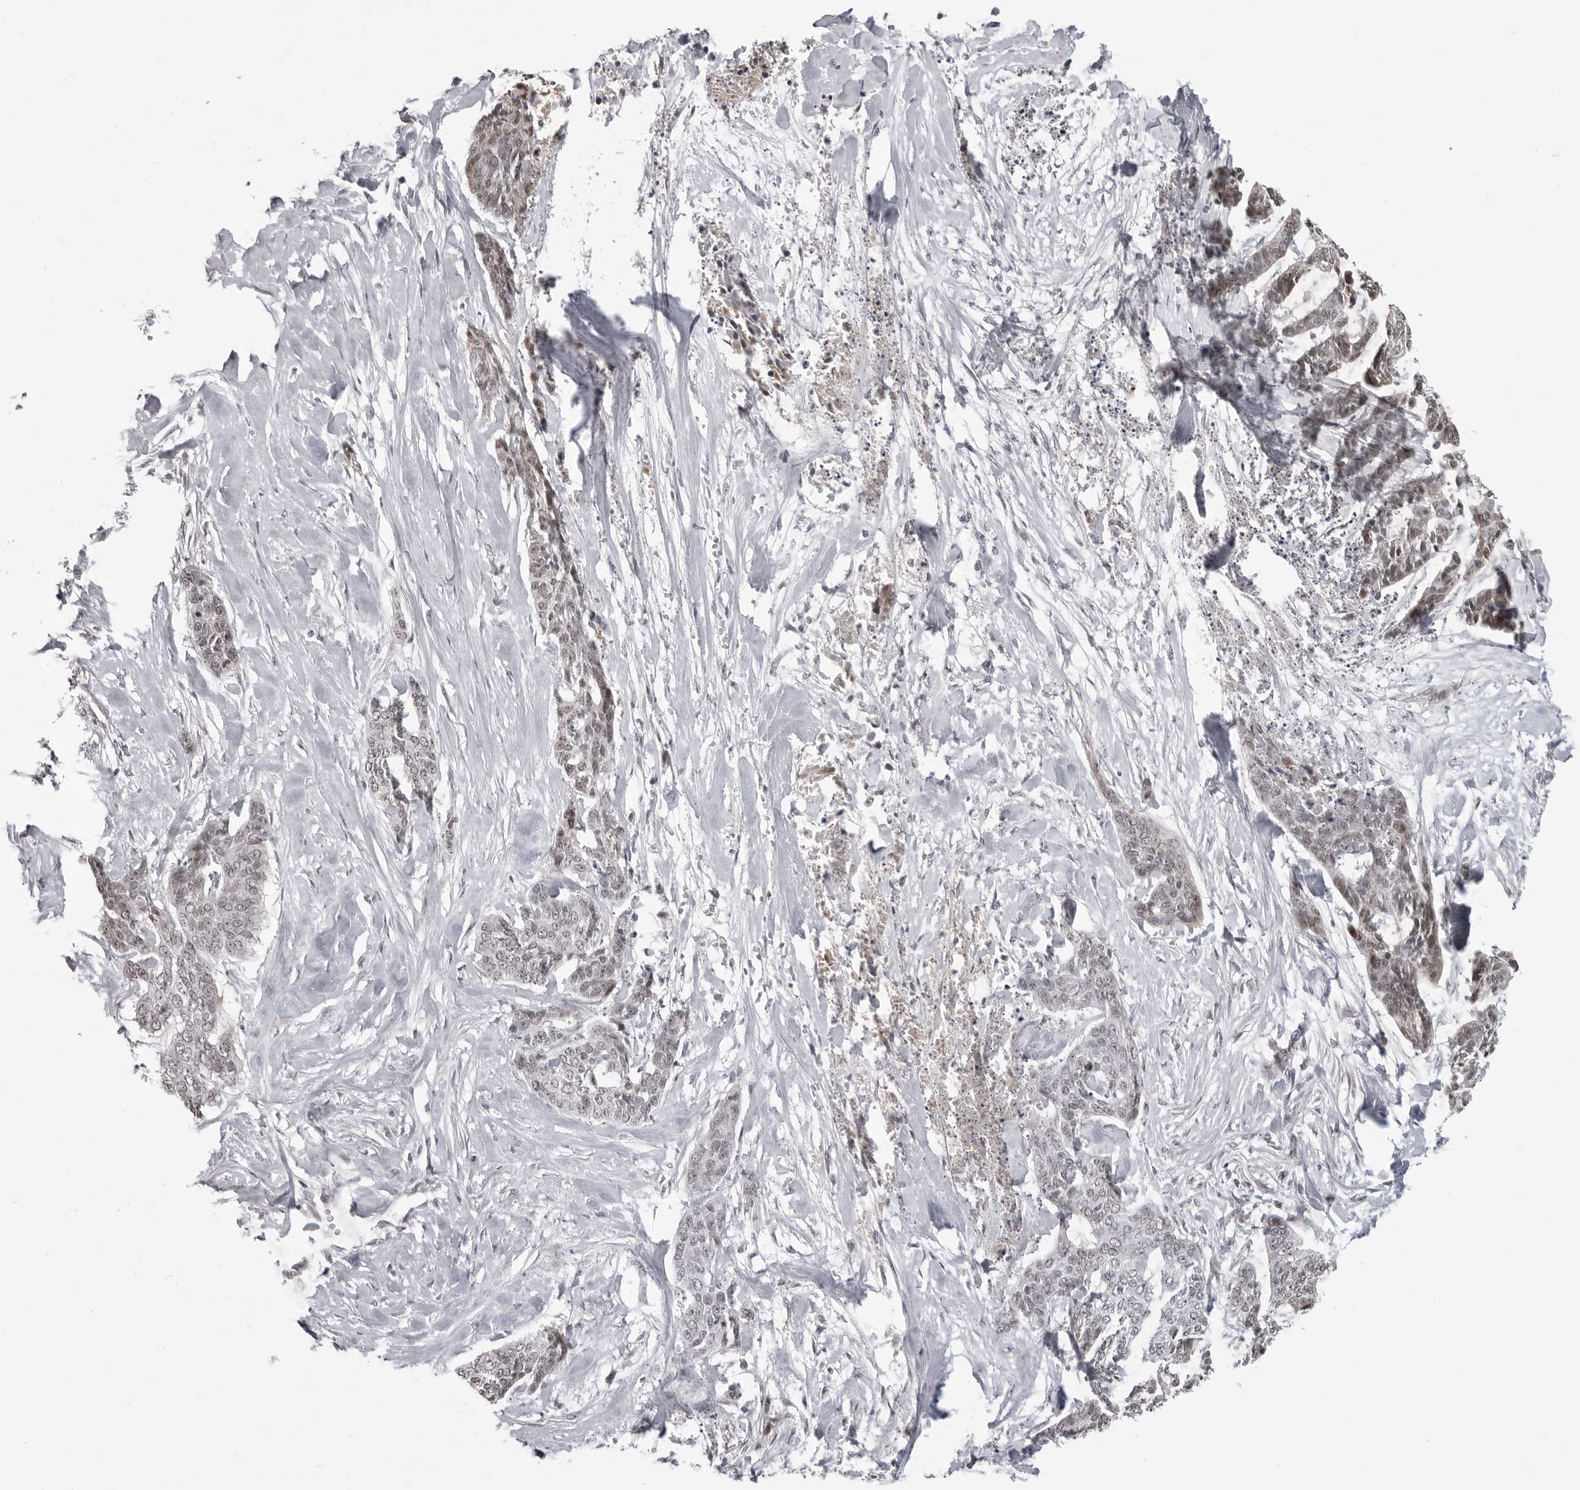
{"staining": {"intensity": "weak", "quantity": "<25%", "location": "nuclear"}, "tissue": "skin cancer", "cell_type": "Tumor cells", "image_type": "cancer", "snomed": [{"axis": "morphology", "description": "Basal cell carcinoma"}, {"axis": "topography", "description": "Skin"}], "caption": "A histopathology image of human basal cell carcinoma (skin) is negative for staining in tumor cells.", "gene": "PHF3", "patient": {"sex": "female", "age": 64}}